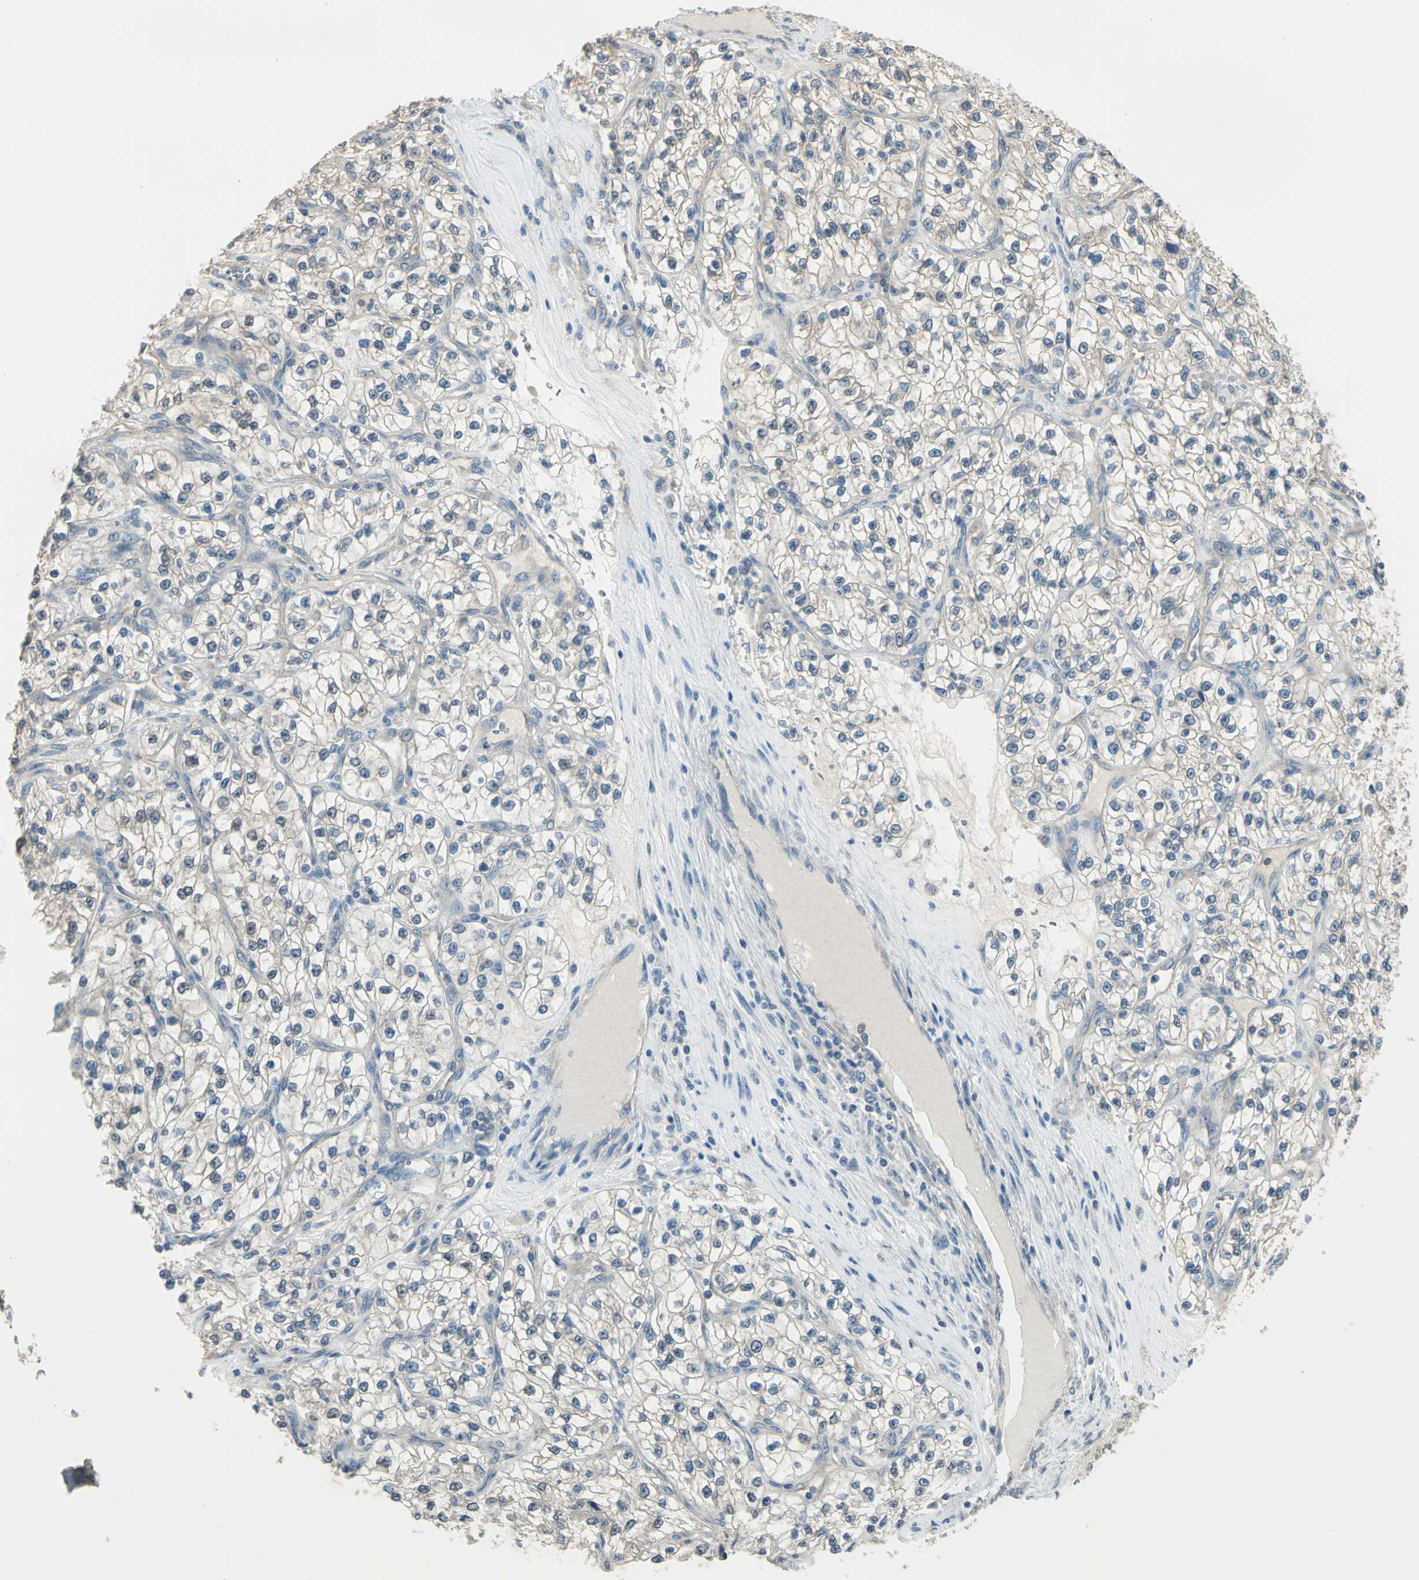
{"staining": {"intensity": "weak", "quantity": "<25%", "location": "cytoplasmic/membranous"}, "tissue": "renal cancer", "cell_type": "Tumor cells", "image_type": "cancer", "snomed": [{"axis": "morphology", "description": "Adenocarcinoma, NOS"}, {"axis": "topography", "description": "Kidney"}], "caption": "Tumor cells are negative for brown protein staining in renal adenocarcinoma. (DAB immunohistochemistry visualized using brightfield microscopy, high magnification).", "gene": "SHC2", "patient": {"sex": "female", "age": 57}}